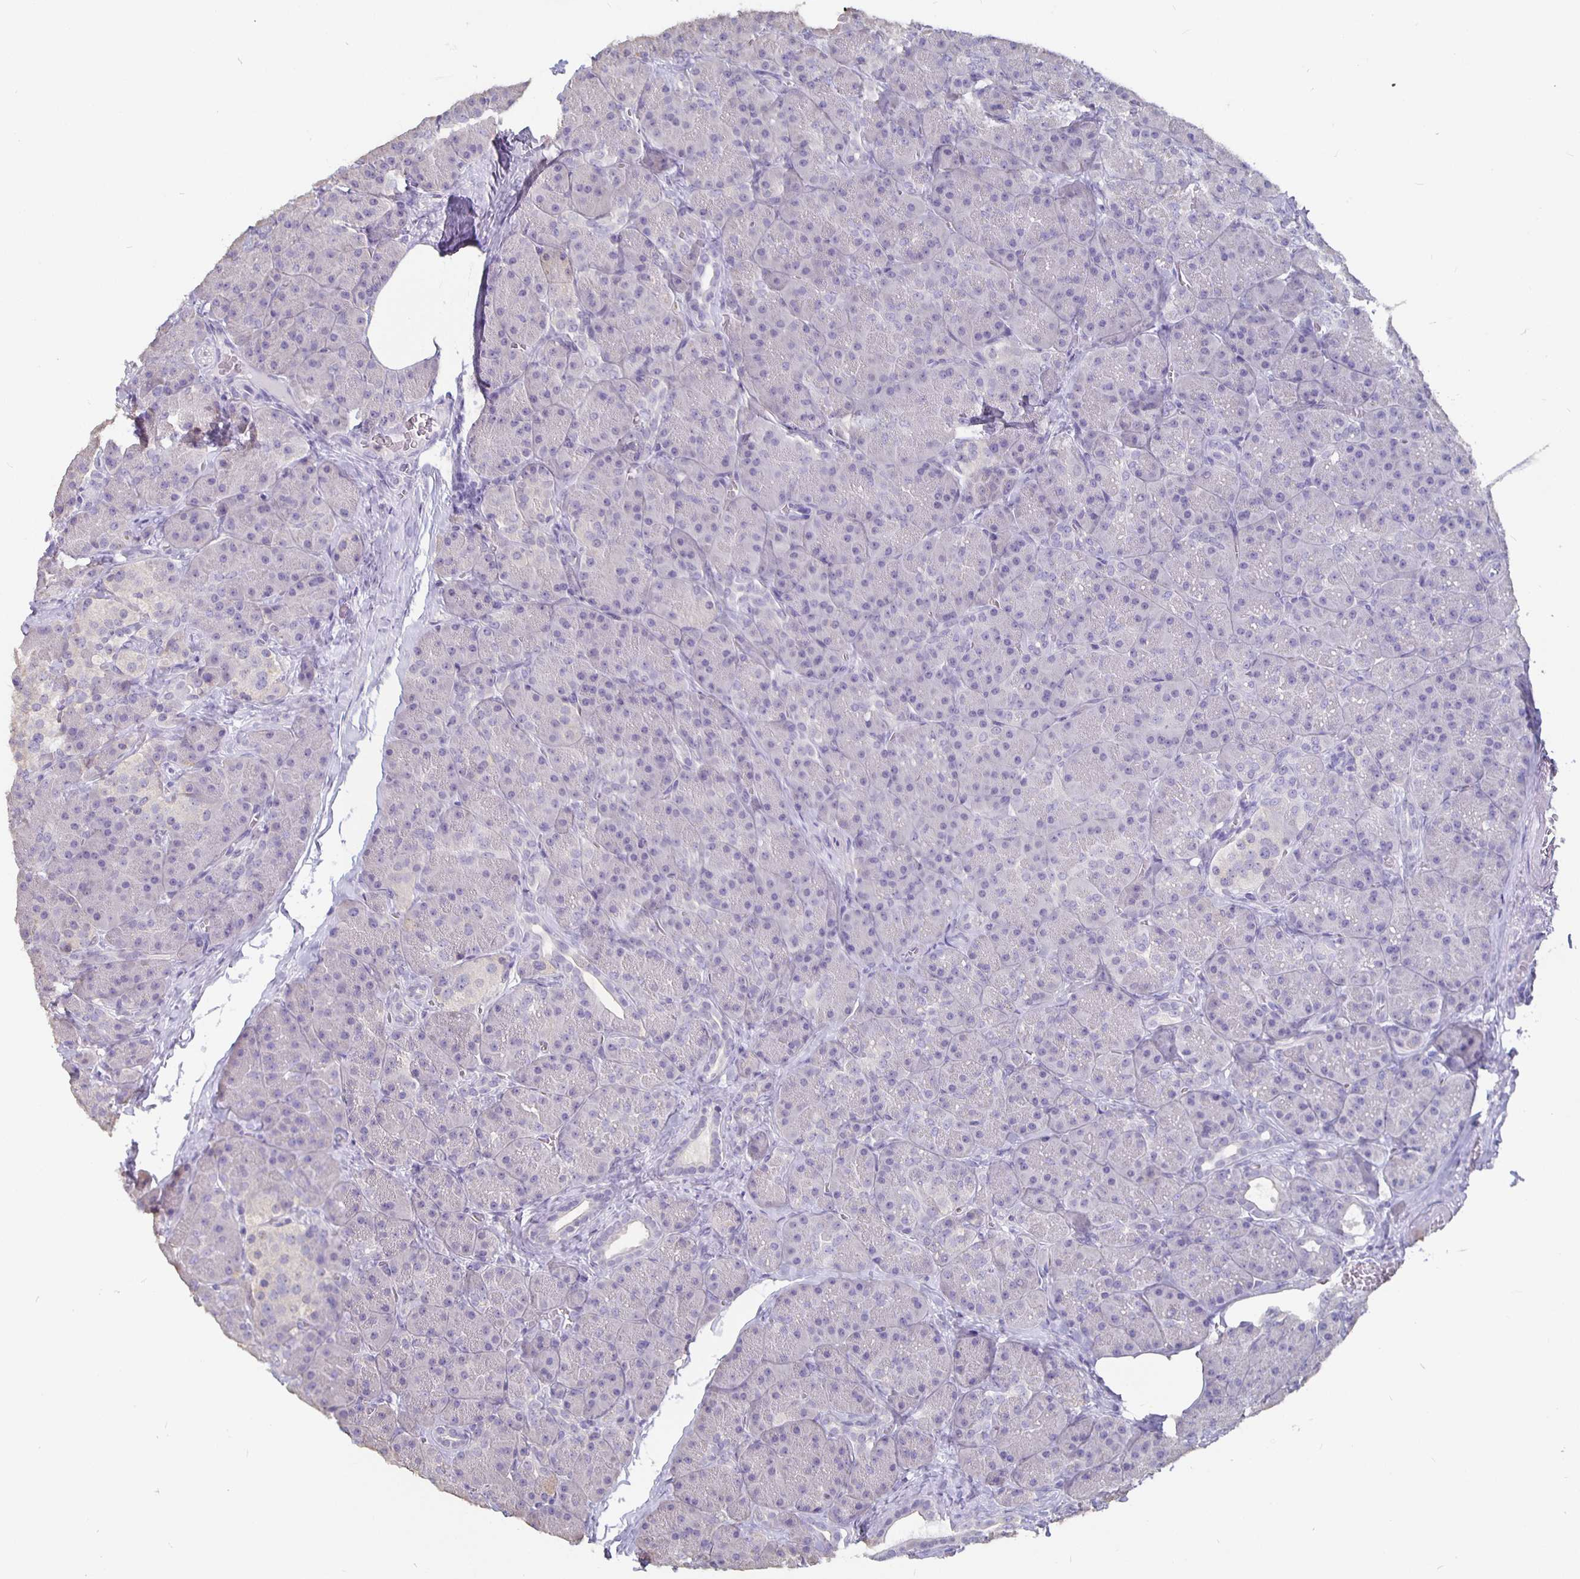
{"staining": {"intensity": "negative", "quantity": "none", "location": "none"}, "tissue": "pancreas", "cell_type": "Exocrine glandular cells", "image_type": "normal", "snomed": [{"axis": "morphology", "description": "Normal tissue, NOS"}, {"axis": "topography", "description": "Pancreas"}], "caption": "Immunohistochemistry (IHC) of unremarkable pancreas shows no positivity in exocrine glandular cells.", "gene": "GPX4", "patient": {"sex": "male", "age": 57}}